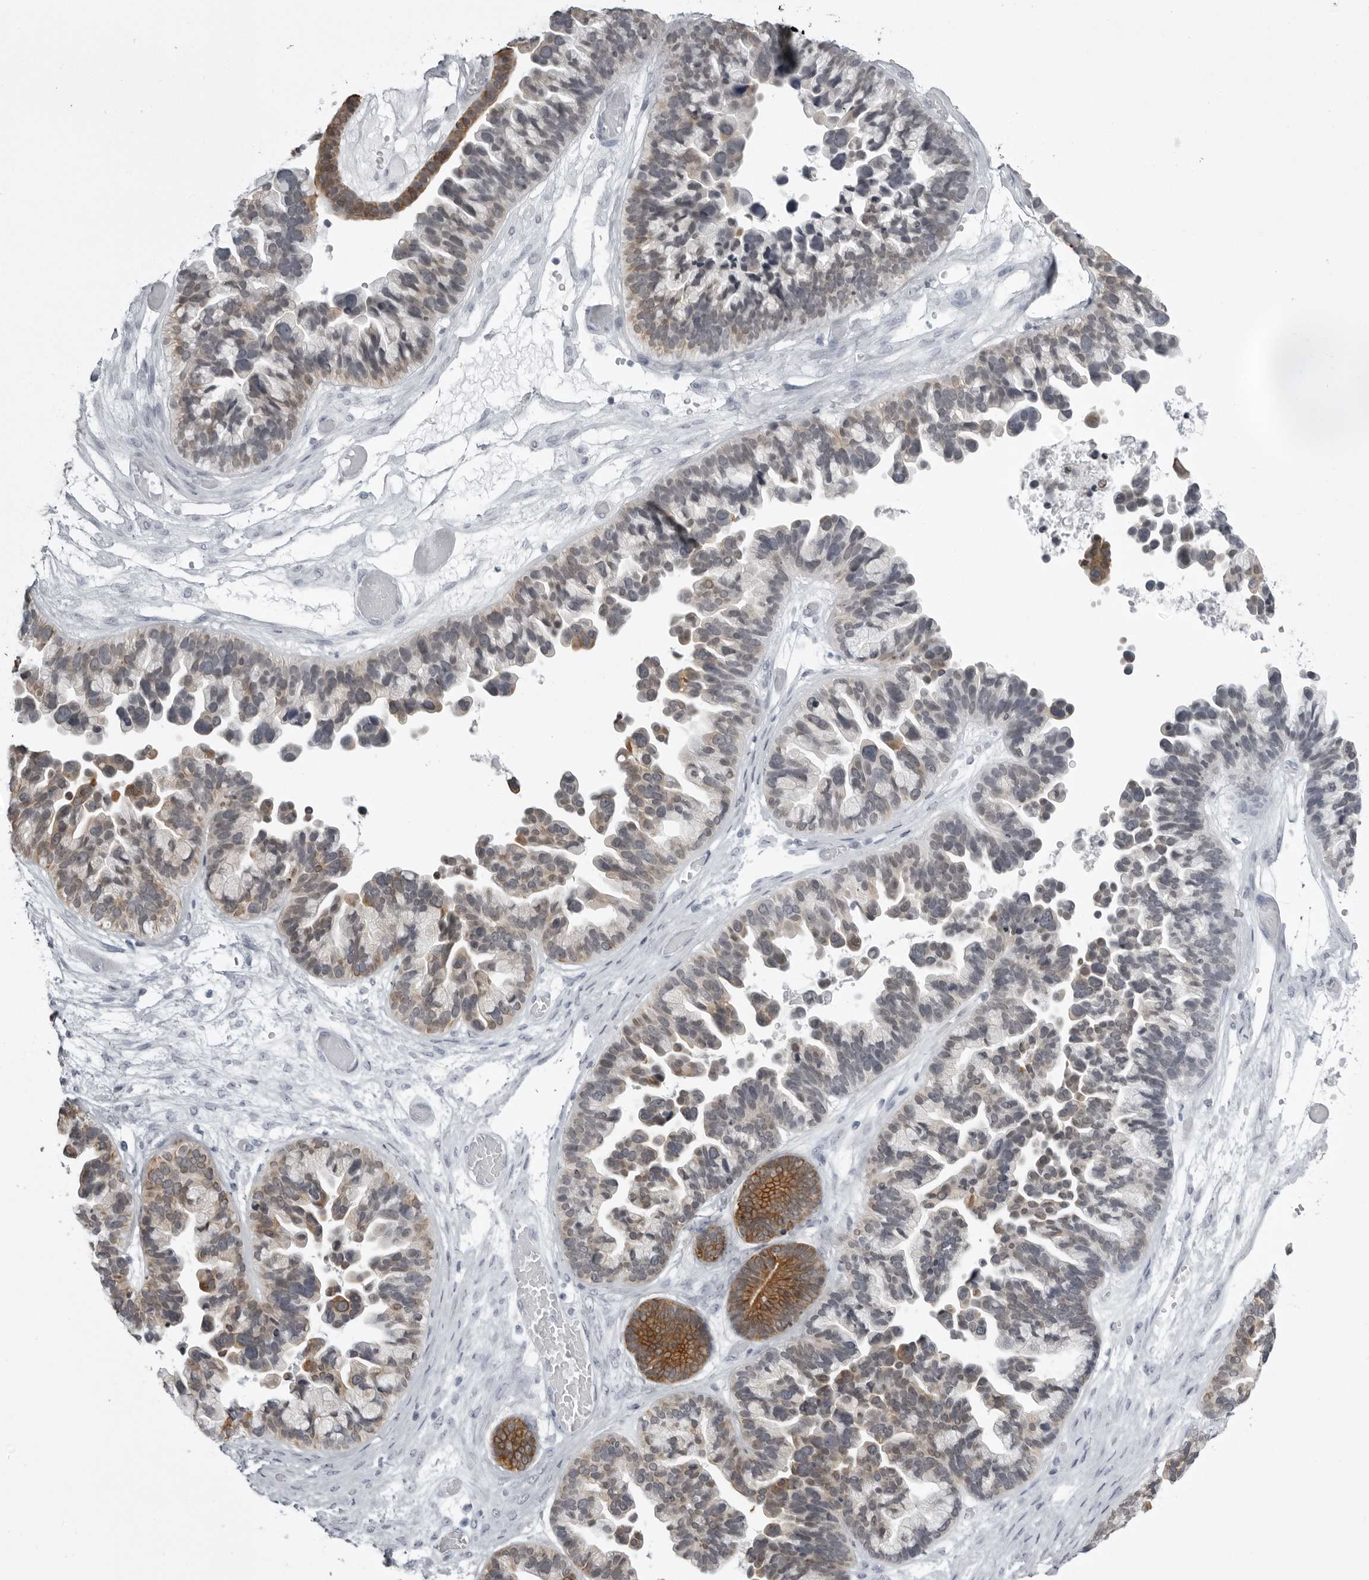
{"staining": {"intensity": "strong", "quantity": "25%-75%", "location": "cytoplasmic/membranous"}, "tissue": "ovarian cancer", "cell_type": "Tumor cells", "image_type": "cancer", "snomed": [{"axis": "morphology", "description": "Cystadenocarcinoma, serous, NOS"}, {"axis": "topography", "description": "Ovary"}], "caption": "Immunohistochemical staining of ovarian serous cystadenocarcinoma reveals high levels of strong cytoplasmic/membranous expression in about 25%-75% of tumor cells. The staining is performed using DAB (3,3'-diaminobenzidine) brown chromogen to label protein expression. The nuclei are counter-stained blue using hematoxylin.", "gene": "UROD", "patient": {"sex": "female", "age": 56}}